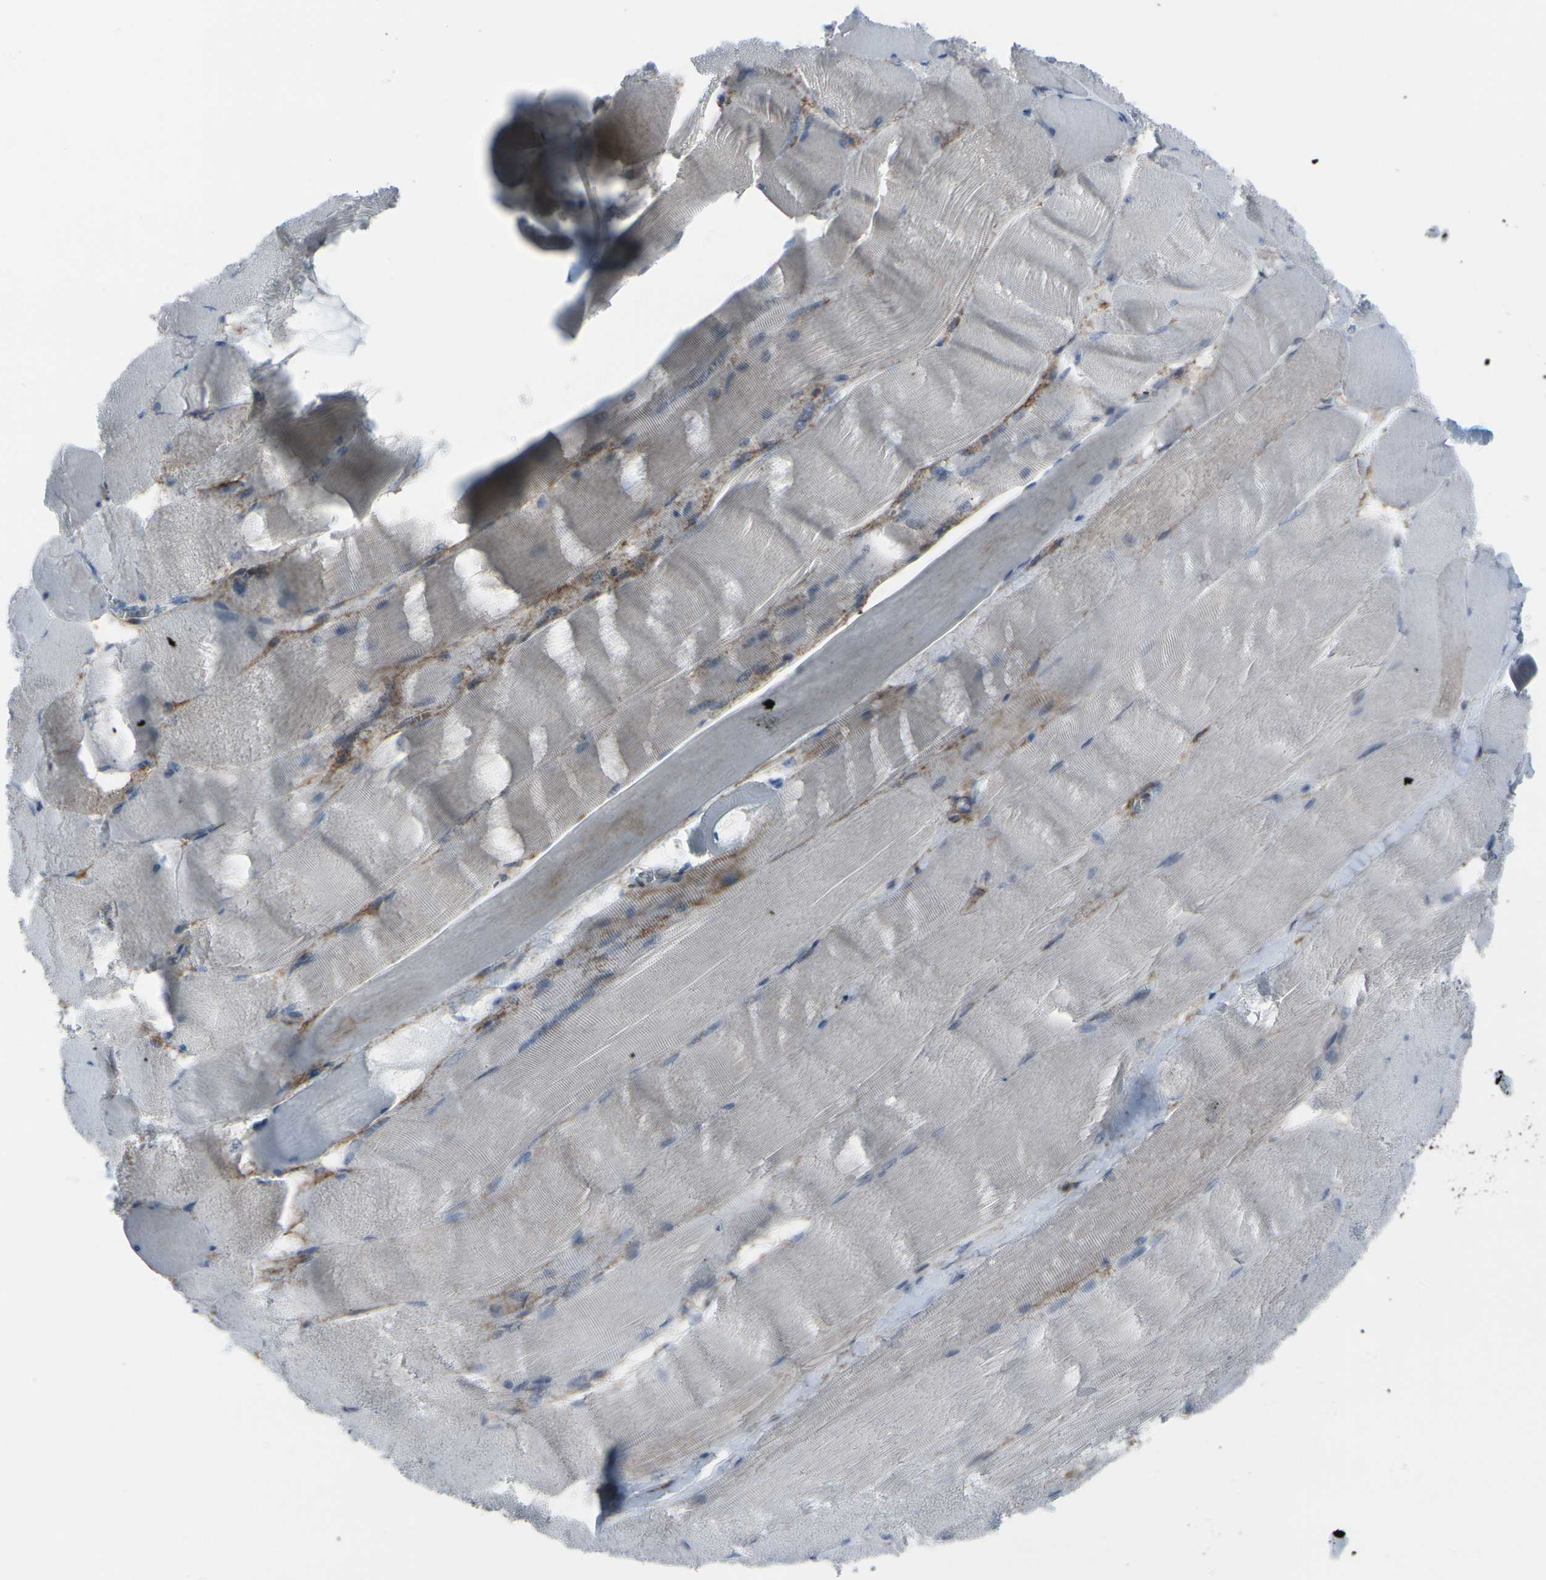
{"staining": {"intensity": "weak", "quantity": "<25%", "location": "cytoplasmic/membranous"}, "tissue": "skeletal muscle", "cell_type": "Myocytes", "image_type": "normal", "snomed": [{"axis": "morphology", "description": "Normal tissue, NOS"}, {"axis": "morphology", "description": "Squamous cell carcinoma, NOS"}, {"axis": "topography", "description": "Skeletal muscle"}], "caption": "A high-resolution image shows IHC staining of benign skeletal muscle, which reveals no significant expression in myocytes.", "gene": "CDH11", "patient": {"sex": "male", "age": 51}}